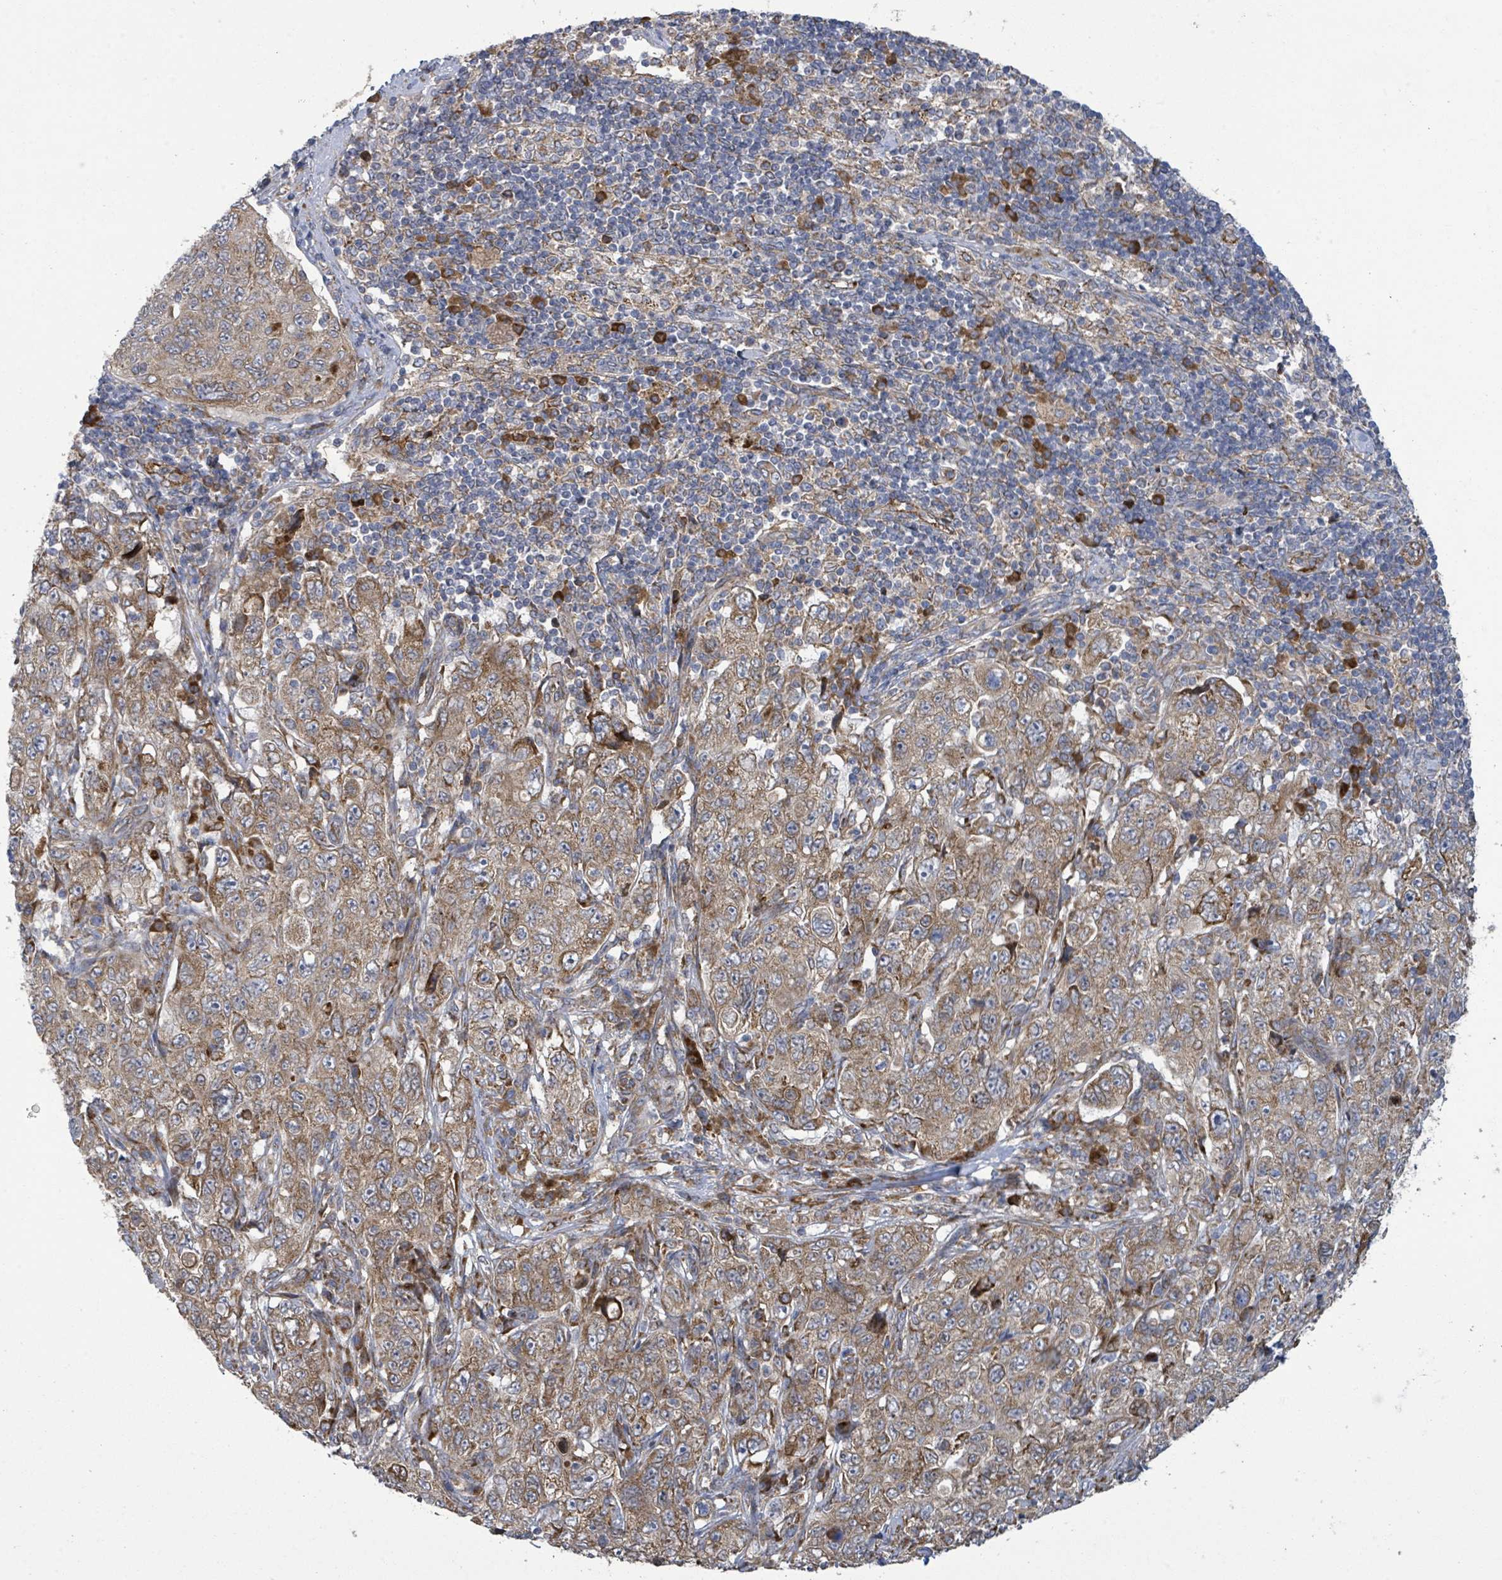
{"staining": {"intensity": "moderate", "quantity": ">75%", "location": "cytoplasmic/membranous"}, "tissue": "pancreatic cancer", "cell_type": "Tumor cells", "image_type": "cancer", "snomed": [{"axis": "morphology", "description": "Adenocarcinoma, NOS"}, {"axis": "topography", "description": "Pancreas"}], "caption": "Immunohistochemistry (IHC) photomicrograph of human pancreatic cancer stained for a protein (brown), which reveals medium levels of moderate cytoplasmic/membranous positivity in approximately >75% of tumor cells.", "gene": "NOMO1", "patient": {"sex": "male", "age": 68}}